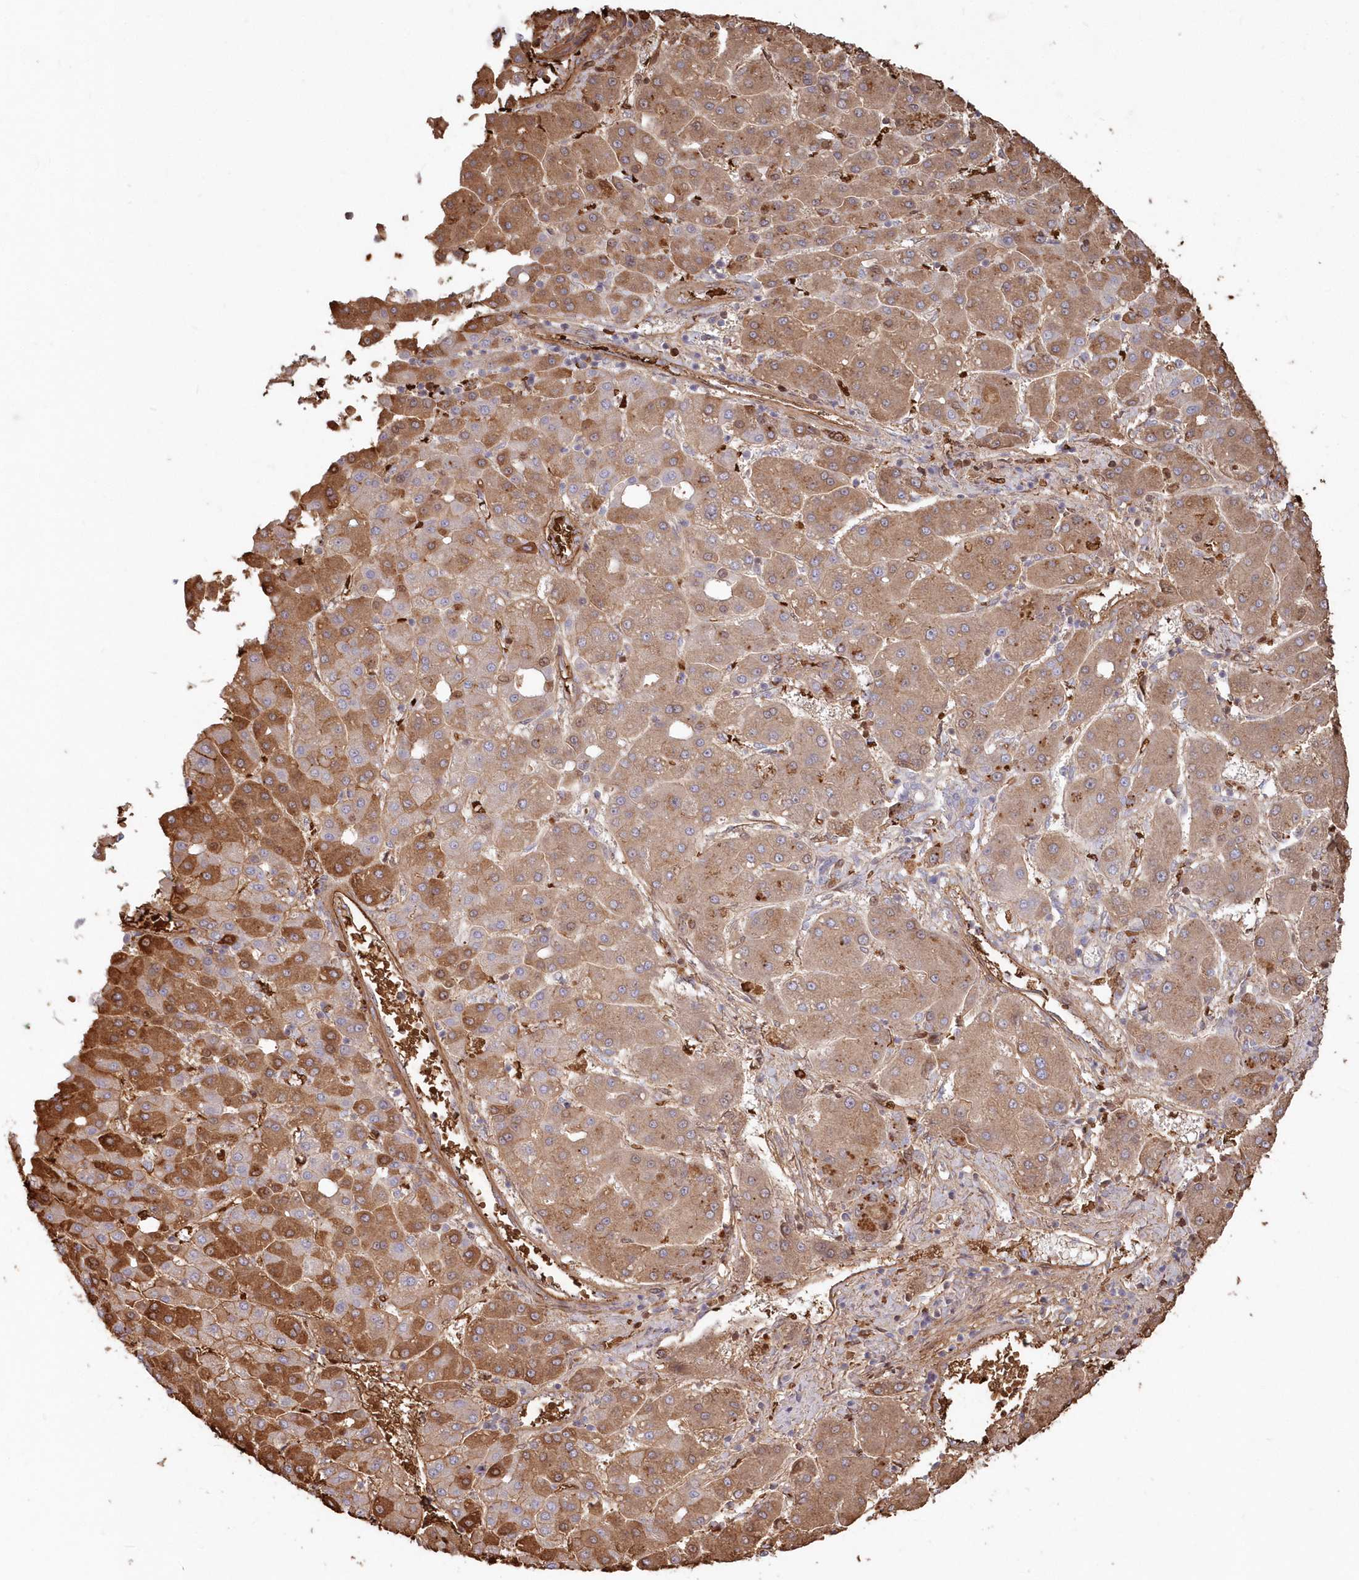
{"staining": {"intensity": "moderate", "quantity": "25%-75%", "location": "cytoplasmic/membranous"}, "tissue": "liver cancer", "cell_type": "Tumor cells", "image_type": "cancer", "snomed": [{"axis": "morphology", "description": "Carcinoma, Hepatocellular, NOS"}, {"axis": "topography", "description": "Liver"}], "caption": "A brown stain labels moderate cytoplasmic/membranous expression of a protein in human liver cancer (hepatocellular carcinoma) tumor cells. (DAB IHC, brown staining for protein, blue staining for nuclei).", "gene": "SERINC1", "patient": {"sex": "male", "age": 65}}